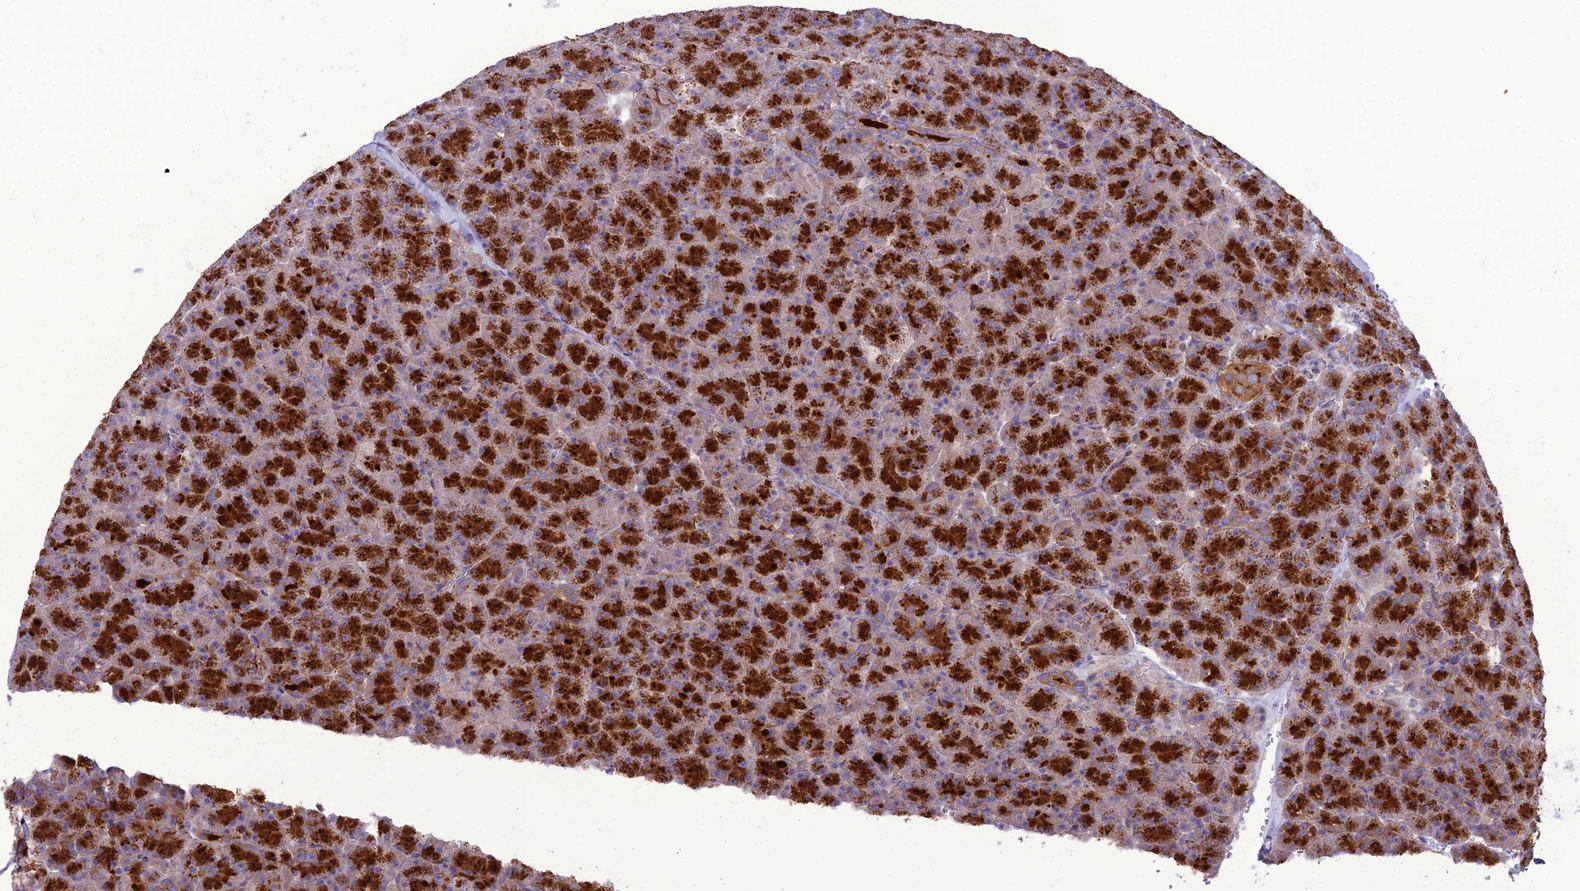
{"staining": {"intensity": "strong", "quantity": "25%-75%", "location": "cytoplasmic/membranous"}, "tissue": "pancreas", "cell_type": "Exocrine glandular cells", "image_type": "normal", "snomed": [{"axis": "morphology", "description": "Normal tissue, NOS"}, {"axis": "topography", "description": "Pancreas"}], "caption": "A photomicrograph of human pancreas stained for a protein shows strong cytoplasmic/membranous brown staining in exocrine glandular cells. (DAB = brown stain, brightfield microscopy at high magnification).", "gene": "SPRYD7", "patient": {"sex": "male", "age": 36}}